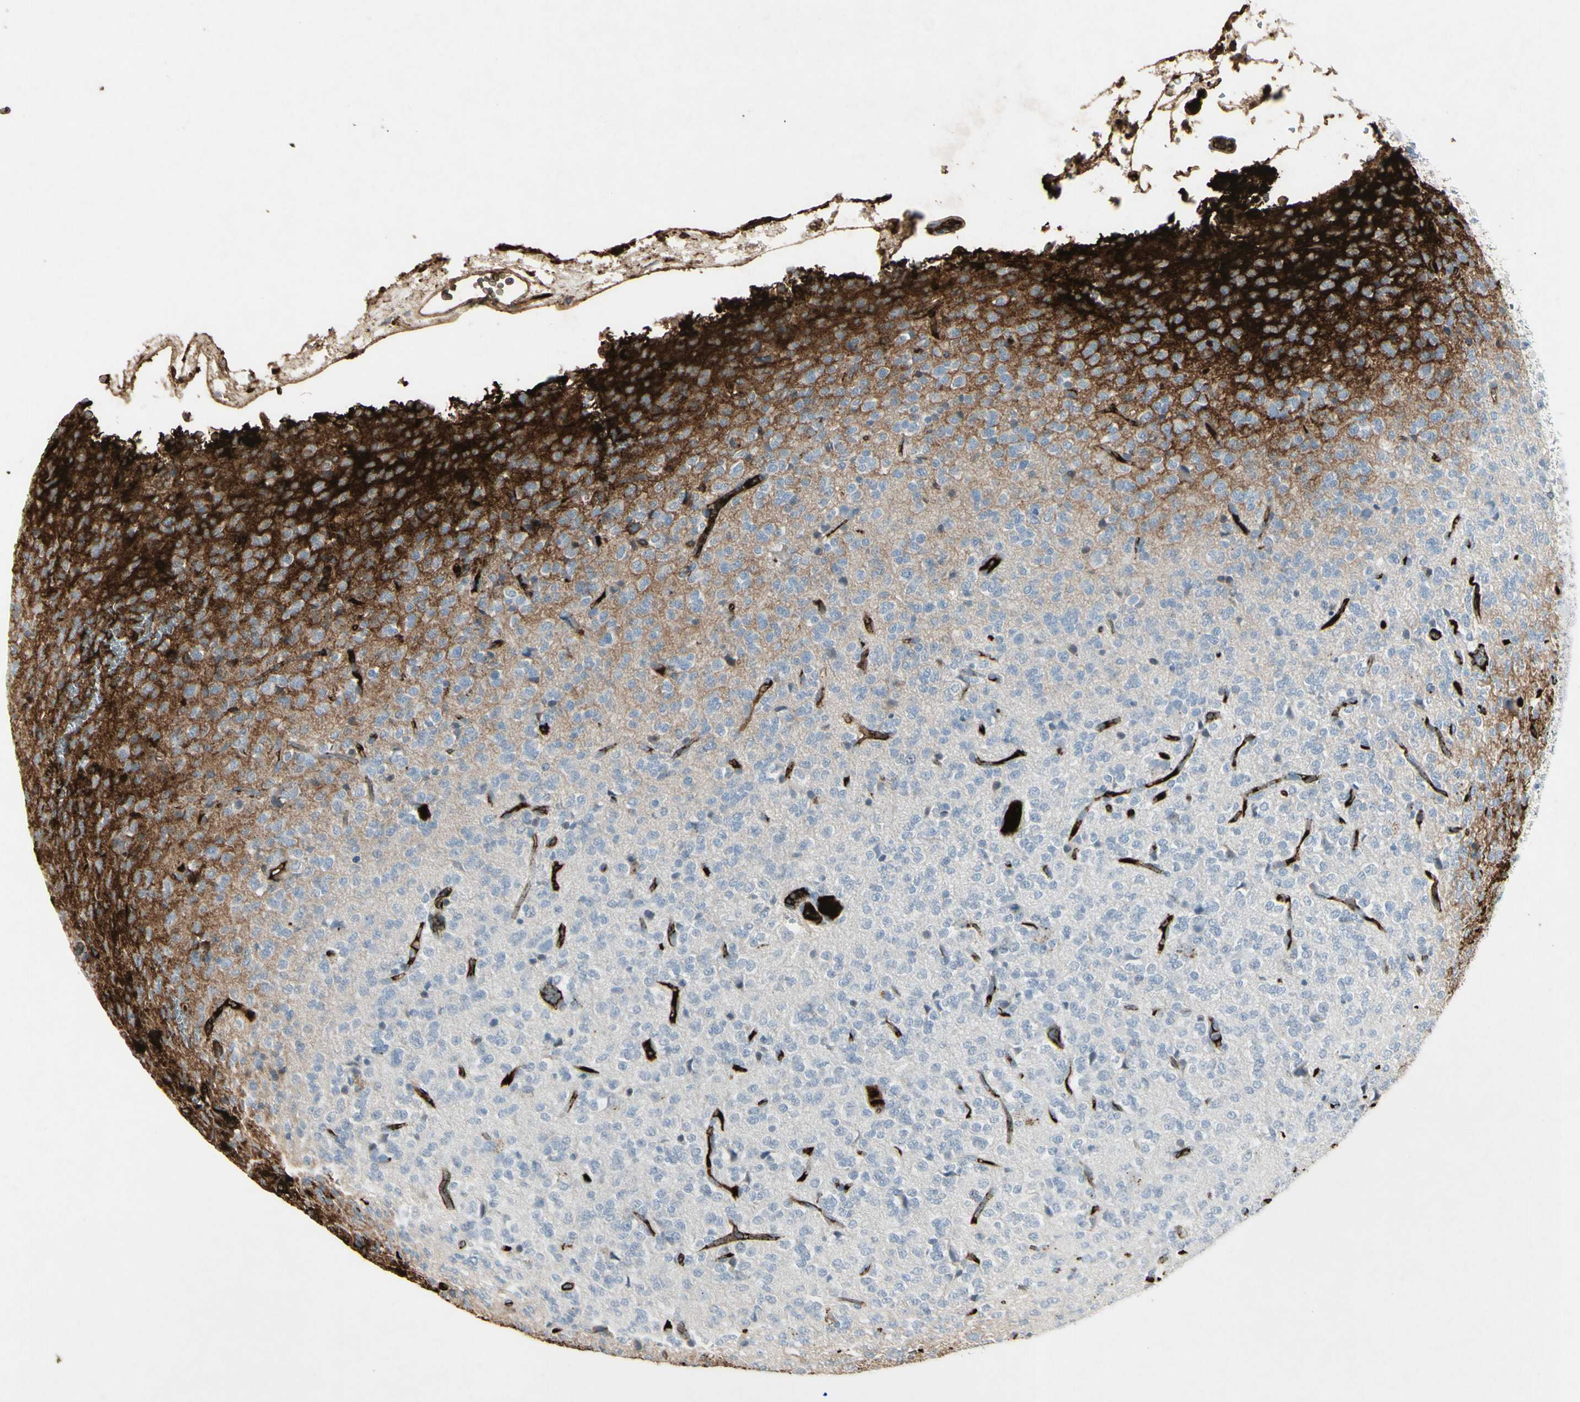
{"staining": {"intensity": "negative", "quantity": "none", "location": "none"}, "tissue": "glioma", "cell_type": "Tumor cells", "image_type": "cancer", "snomed": [{"axis": "morphology", "description": "Glioma, malignant, Low grade"}, {"axis": "topography", "description": "Brain"}], "caption": "An IHC micrograph of glioma is shown. There is no staining in tumor cells of glioma.", "gene": "IGHM", "patient": {"sex": "male", "age": 38}}